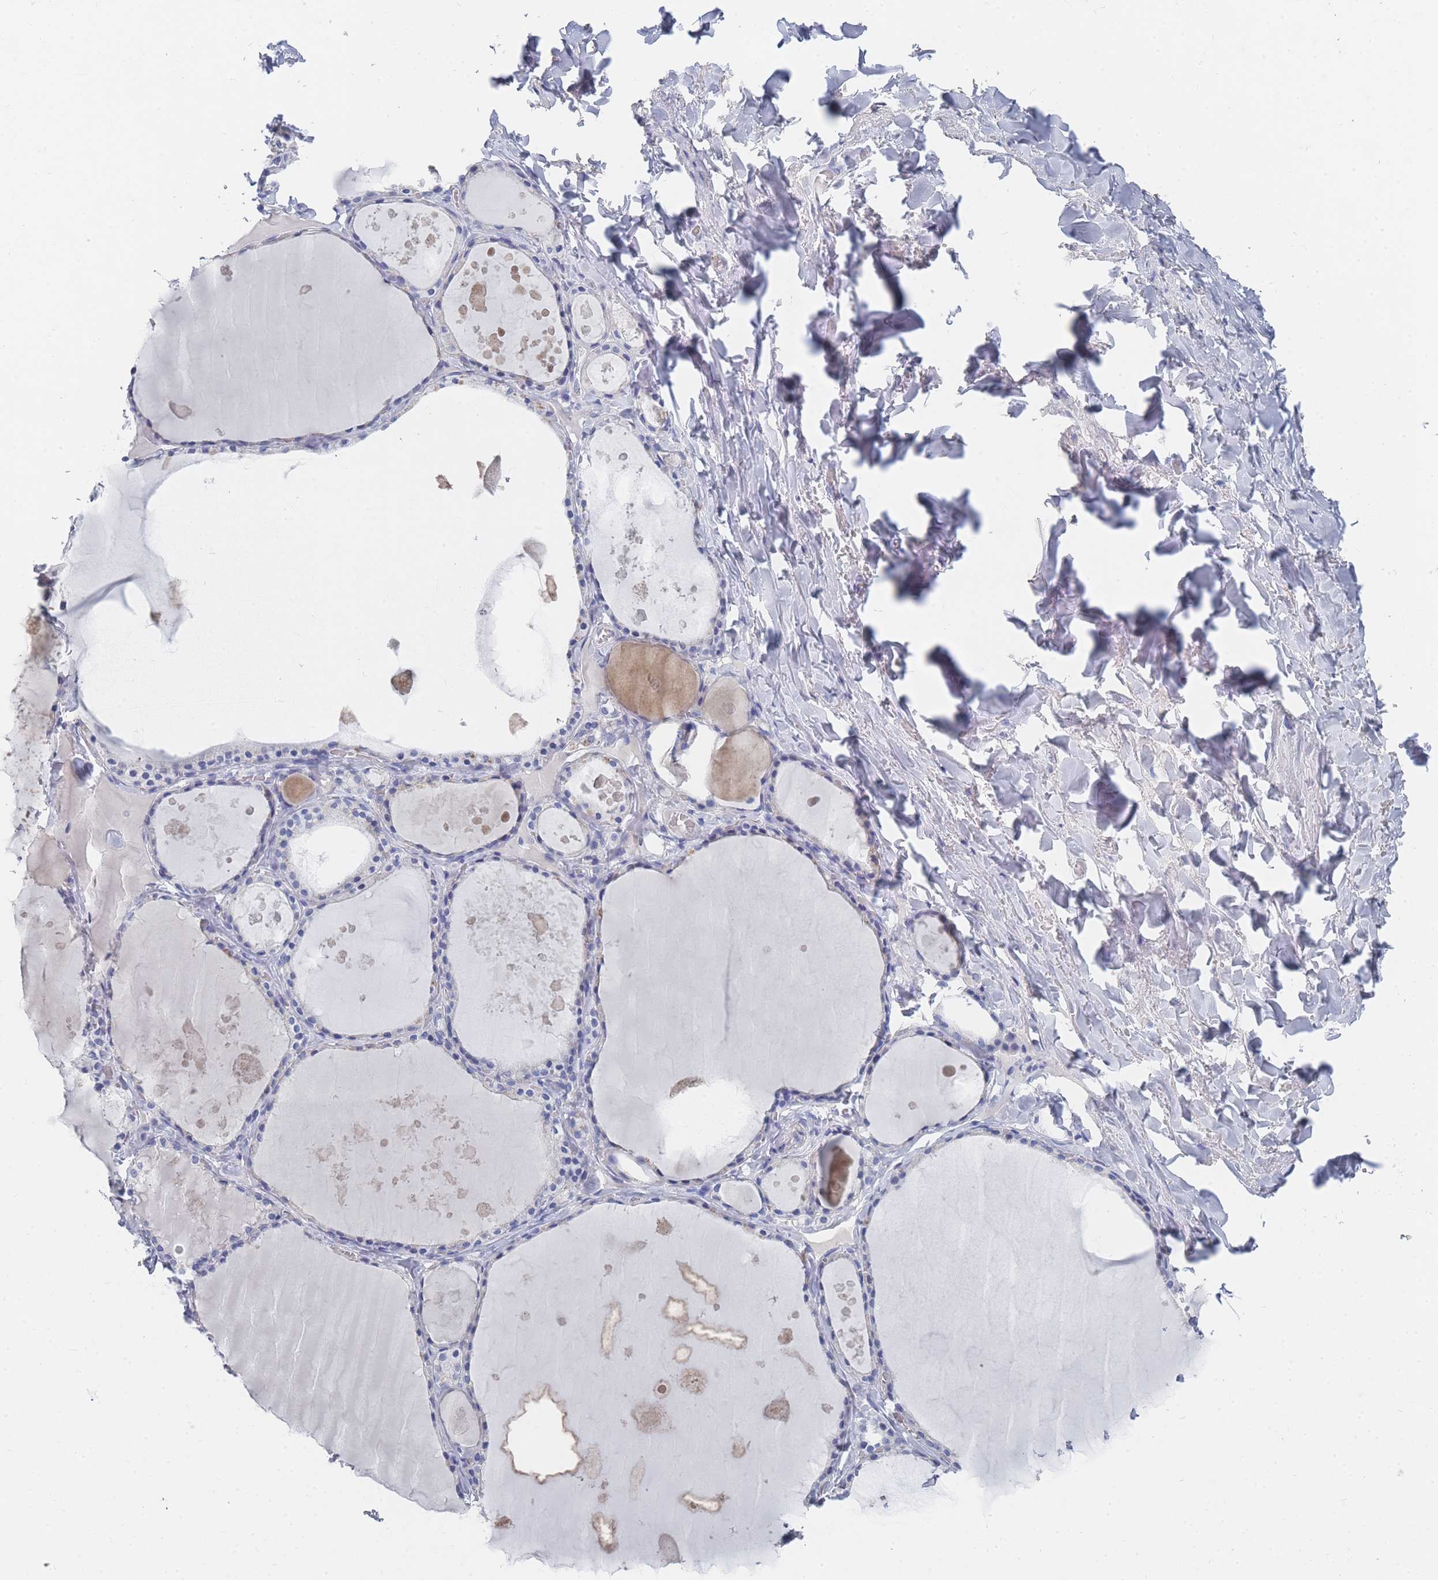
{"staining": {"intensity": "negative", "quantity": "none", "location": "none"}, "tissue": "thyroid gland", "cell_type": "Glandular cells", "image_type": "normal", "snomed": [{"axis": "morphology", "description": "Normal tissue, NOS"}, {"axis": "topography", "description": "Thyroid gland"}], "caption": "There is no significant expression in glandular cells of thyroid gland. (Immunohistochemistry (ihc), brightfield microscopy, high magnification).", "gene": "ACAD11", "patient": {"sex": "male", "age": 56}}